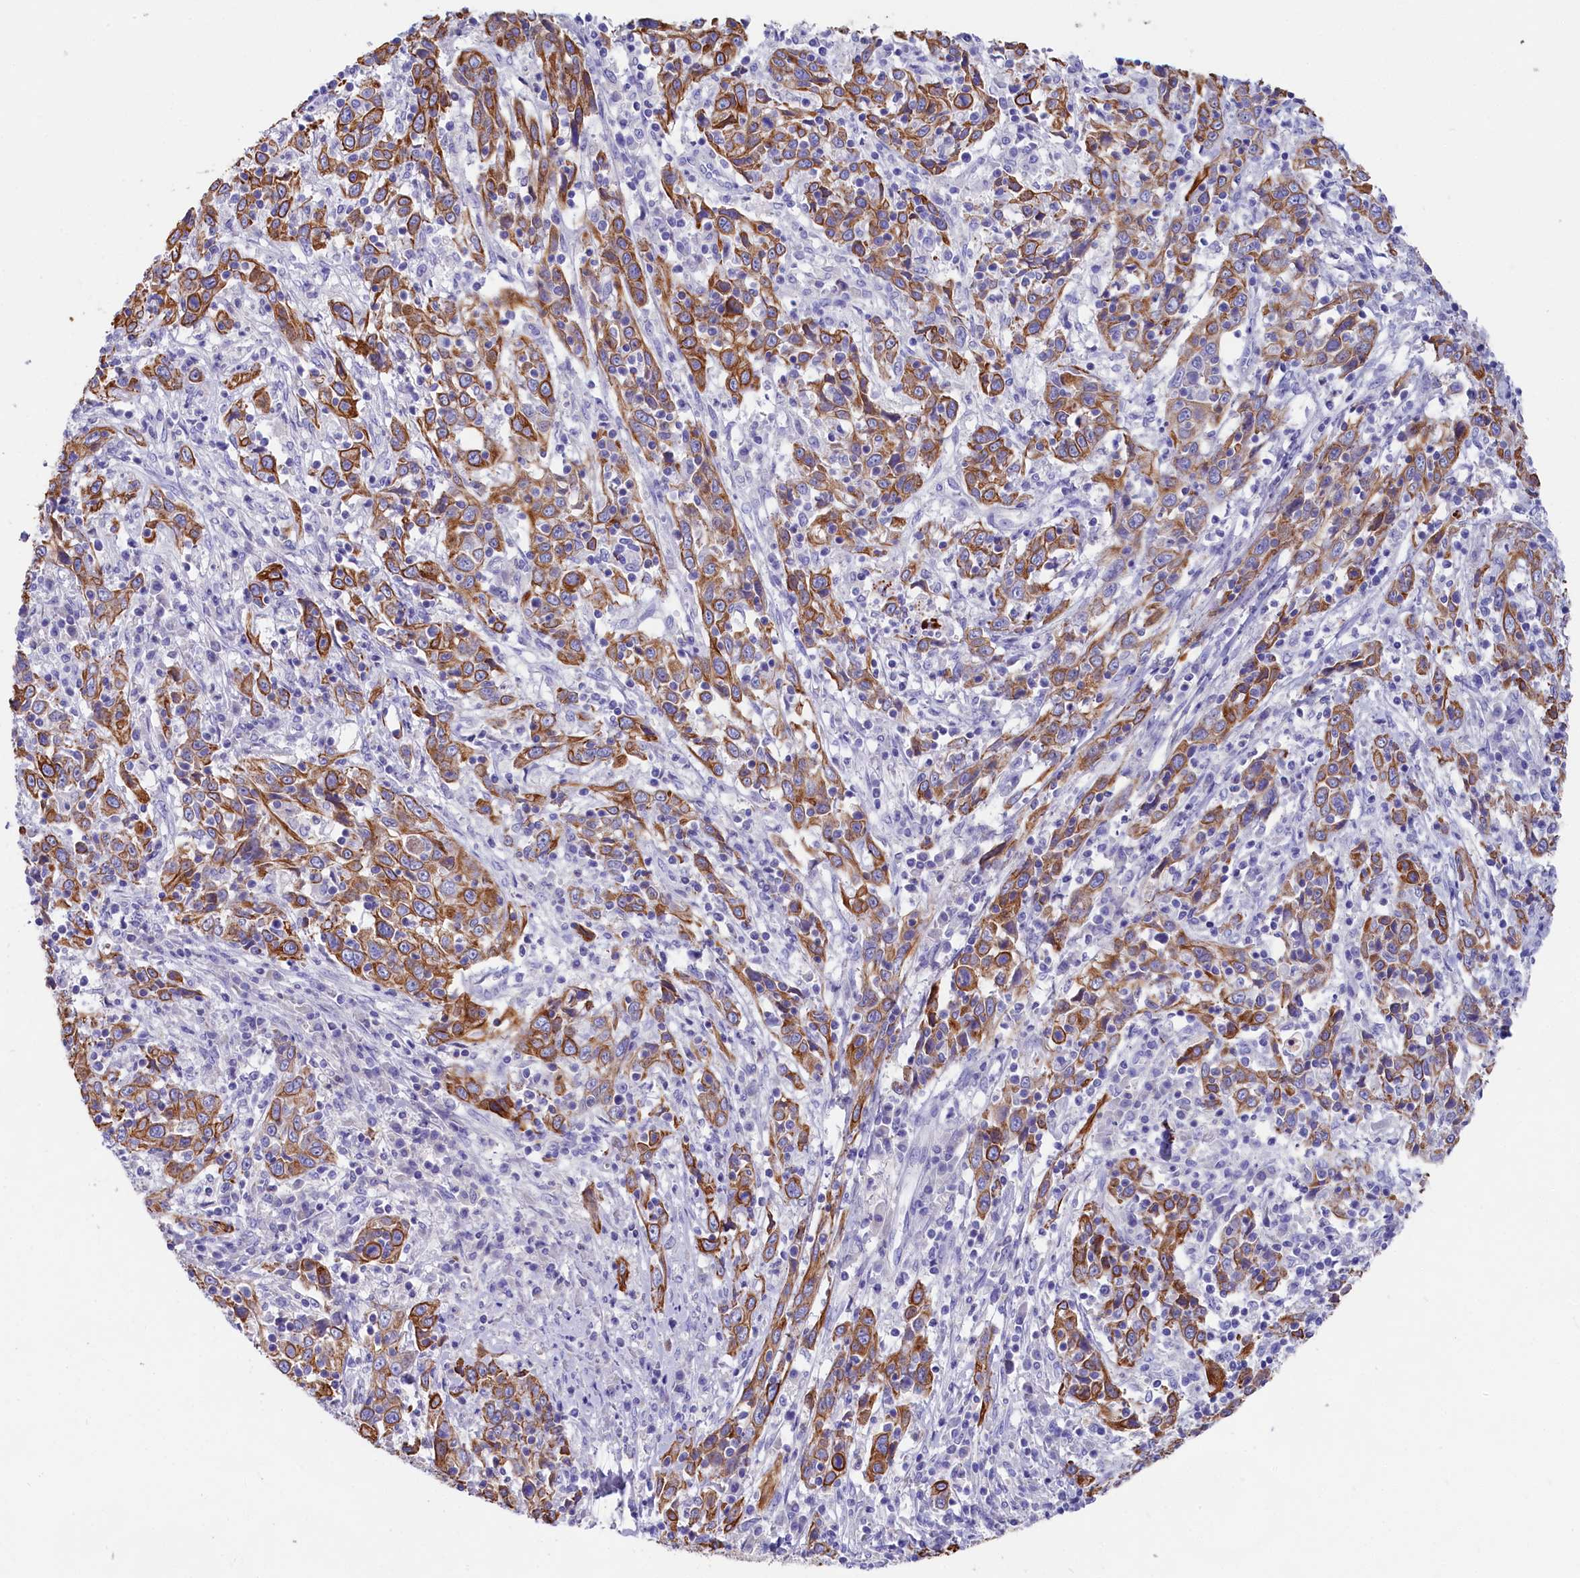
{"staining": {"intensity": "moderate", "quantity": ">75%", "location": "cytoplasmic/membranous"}, "tissue": "cervical cancer", "cell_type": "Tumor cells", "image_type": "cancer", "snomed": [{"axis": "morphology", "description": "Squamous cell carcinoma, NOS"}, {"axis": "topography", "description": "Cervix"}], "caption": "Squamous cell carcinoma (cervical) tissue reveals moderate cytoplasmic/membranous expression in approximately >75% of tumor cells, visualized by immunohistochemistry.", "gene": "SULT2A1", "patient": {"sex": "female", "age": 46}}